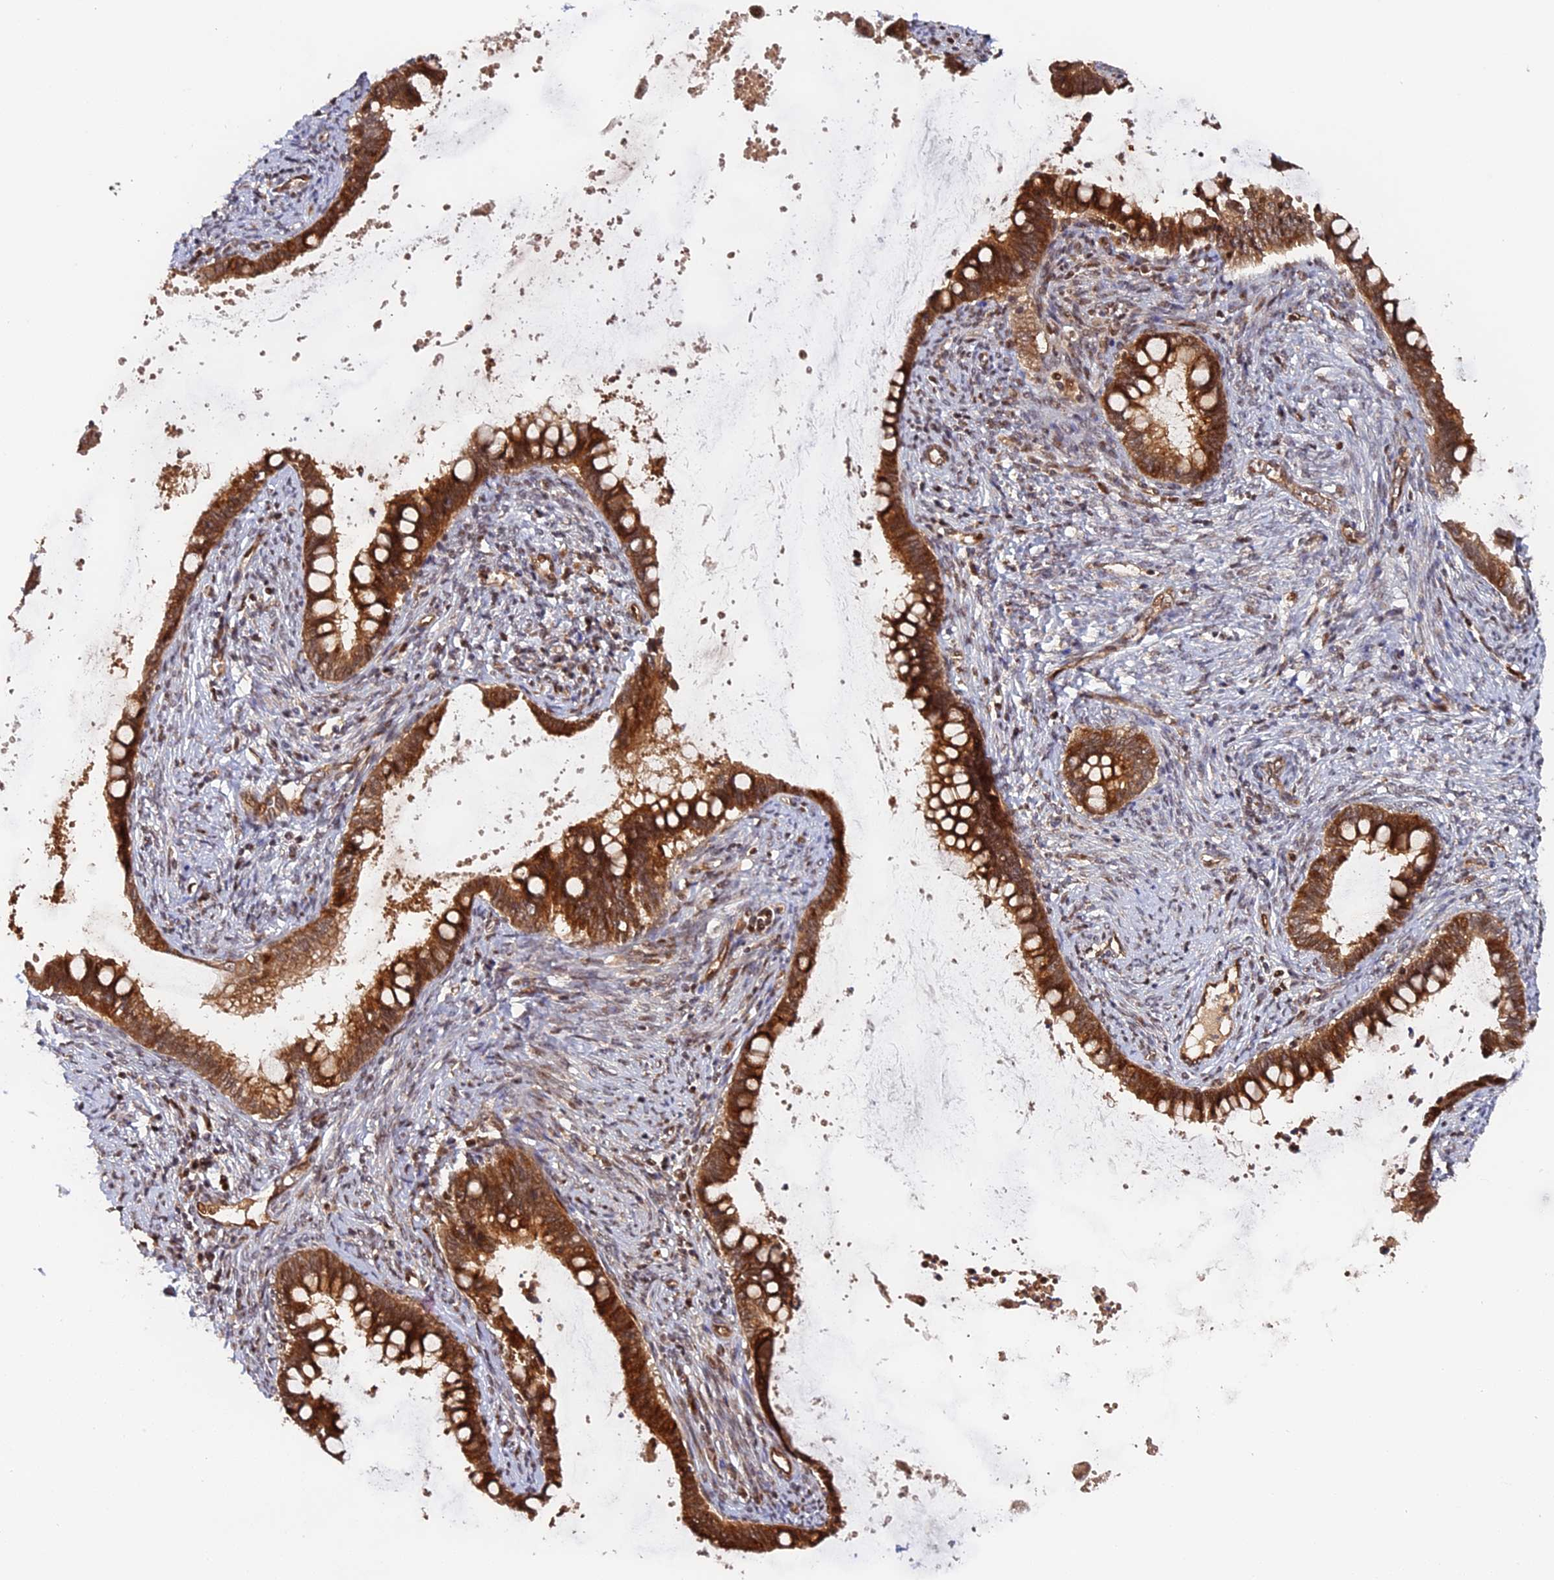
{"staining": {"intensity": "strong", "quantity": ">75%", "location": "cytoplasmic/membranous,nuclear"}, "tissue": "cervical cancer", "cell_type": "Tumor cells", "image_type": "cancer", "snomed": [{"axis": "morphology", "description": "Adenocarcinoma, NOS"}, {"axis": "topography", "description": "Cervix"}], "caption": "Cervical cancer (adenocarcinoma) tissue demonstrates strong cytoplasmic/membranous and nuclear positivity in about >75% of tumor cells (DAB IHC, brown staining for protein, blue staining for nuclei).", "gene": "ANKRD24", "patient": {"sex": "female", "age": 44}}